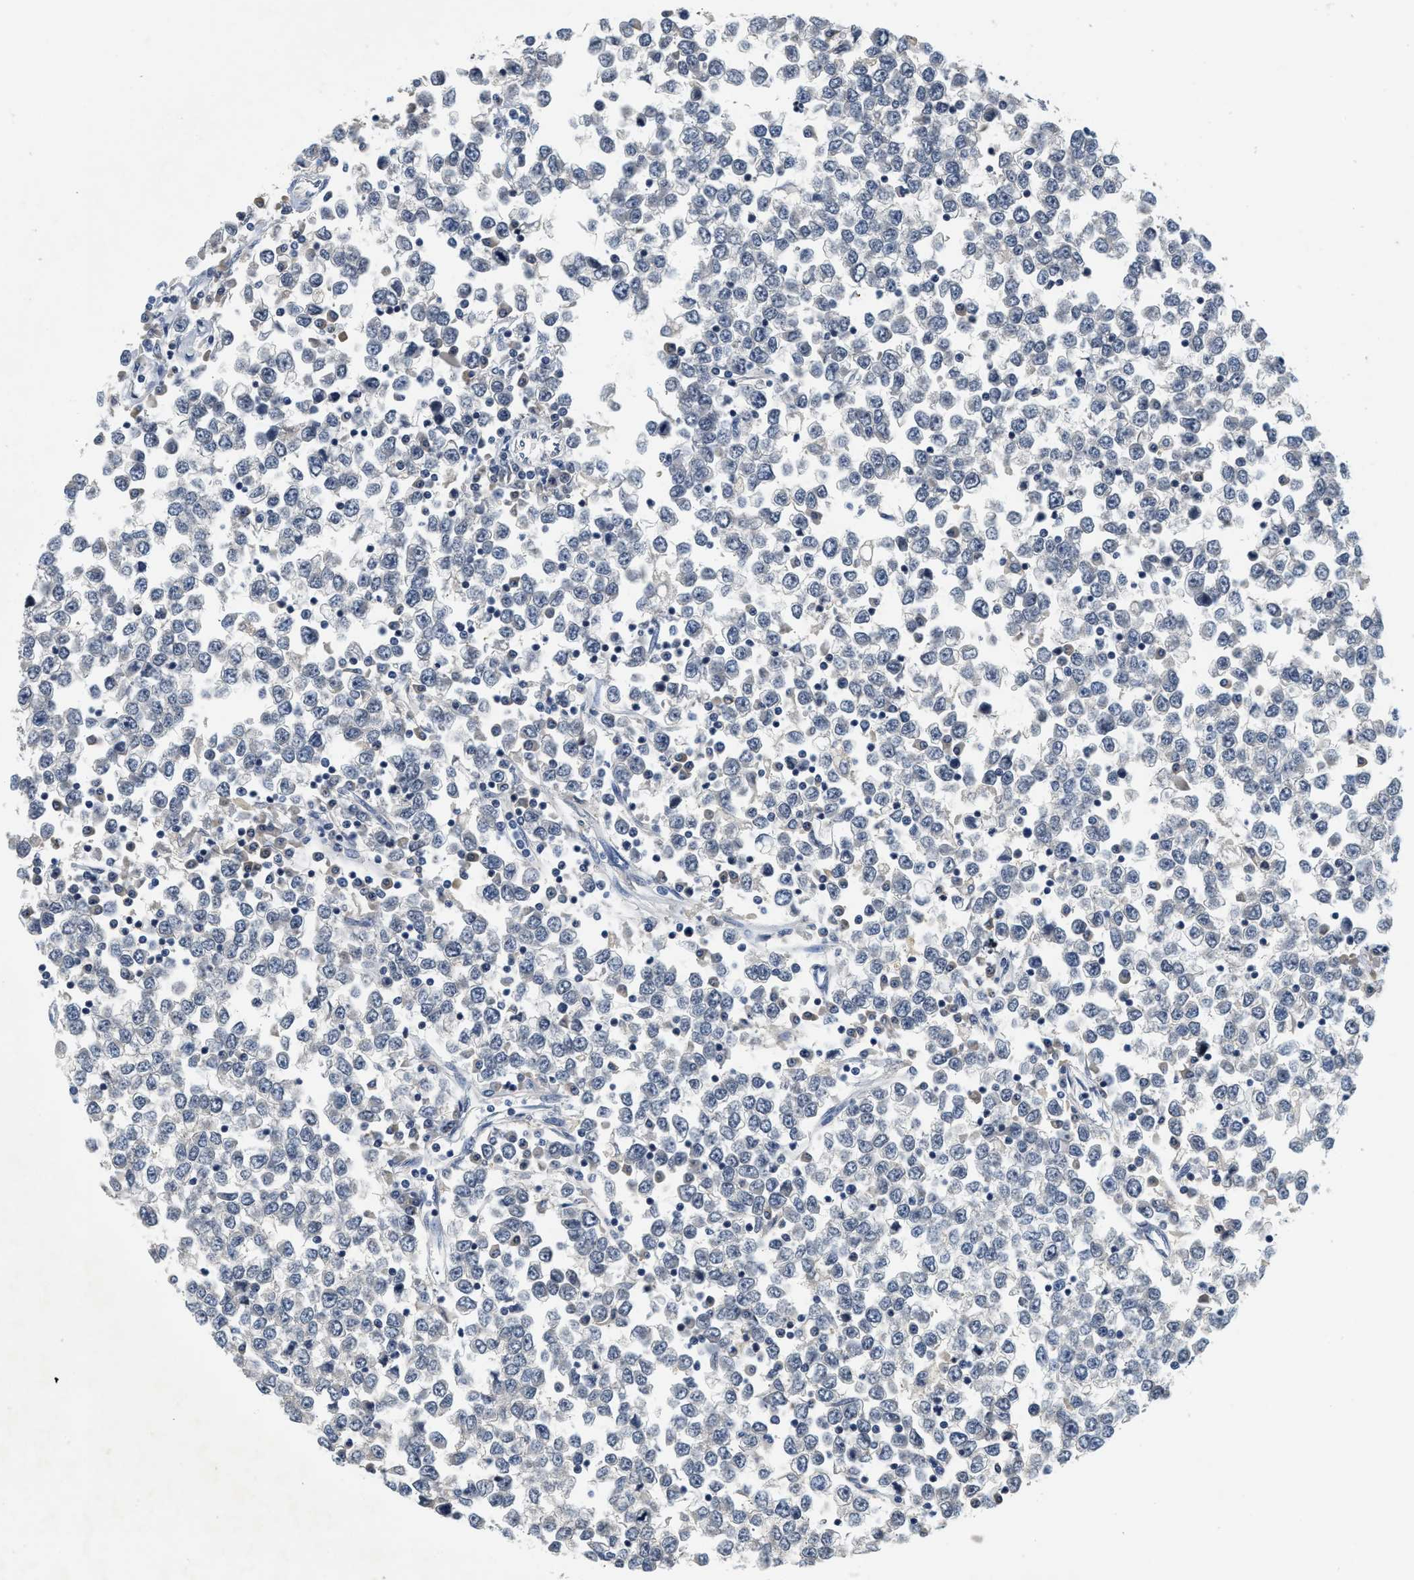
{"staining": {"intensity": "negative", "quantity": "none", "location": "none"}, "tissue": "testis cancer", "cell_type": "Tumor cells", "image_type": "cancer", "snomed": [{"axis": "morphology", "description": "Seminoma, NOS"}, {"axis": "topography", "description": "Testis"}], "caption": "A high-resolution photomicrograph shows IHC staining of seminoma (testis), which reveals no significant staining in tumor cells. Brightfield microscopy of immunohistochemistry (IHC) stained with DAB (brown) and hematoxylin (blue), captured at high magnification.", "gene": "MZF1", "patient": {"sex": "male", "age": 65}}